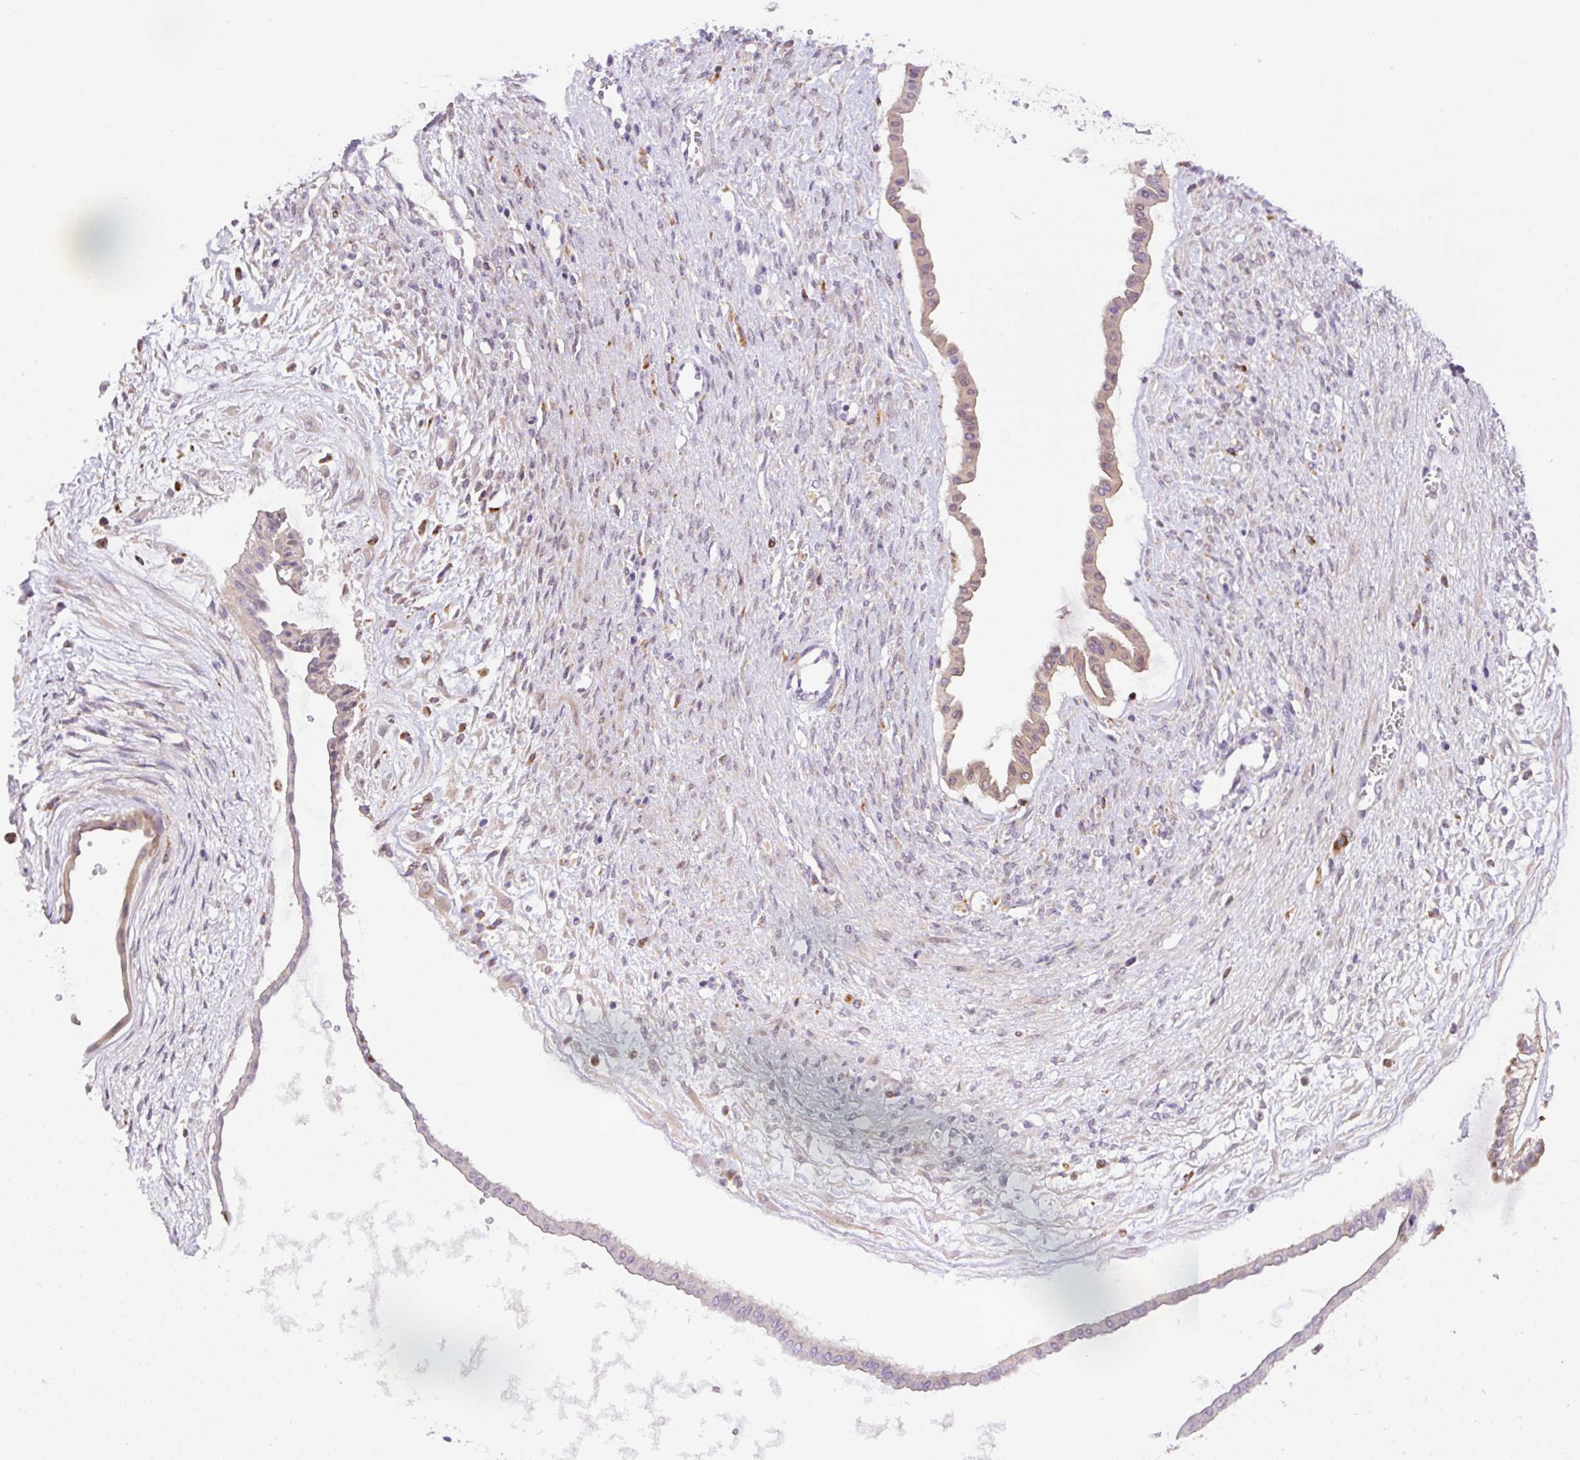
{"staining": {"intensity": "weak", "quantity": "<25%", "location": "cytoplasmic/membranous"}, "tissue": "ovarian cancer", "cell_type": "Tumor cells", "image_type": "cancer", "snomed": [{"axis": "morphology", "description": "Cystadenocarcinoma, mucinous, NOS"}, {"axis": "topography", "description": "Ovary"}], "caption": "DAB (3,3'-diaminobenzidine) immunohistochemical staining of human ovarian cancer (mucinous cystadenocarcinoma) reveals no significant positivity in tumor cells. The staining was performed using DAB (3,3'-diaminobenzidine) to visualize the protein expression in brown, while the nuclei were stained in blue with hematoxylin (Magnification: 20x).", "gene": "CEBPZOS", "patient": {"sex": "female", "age": 73}}